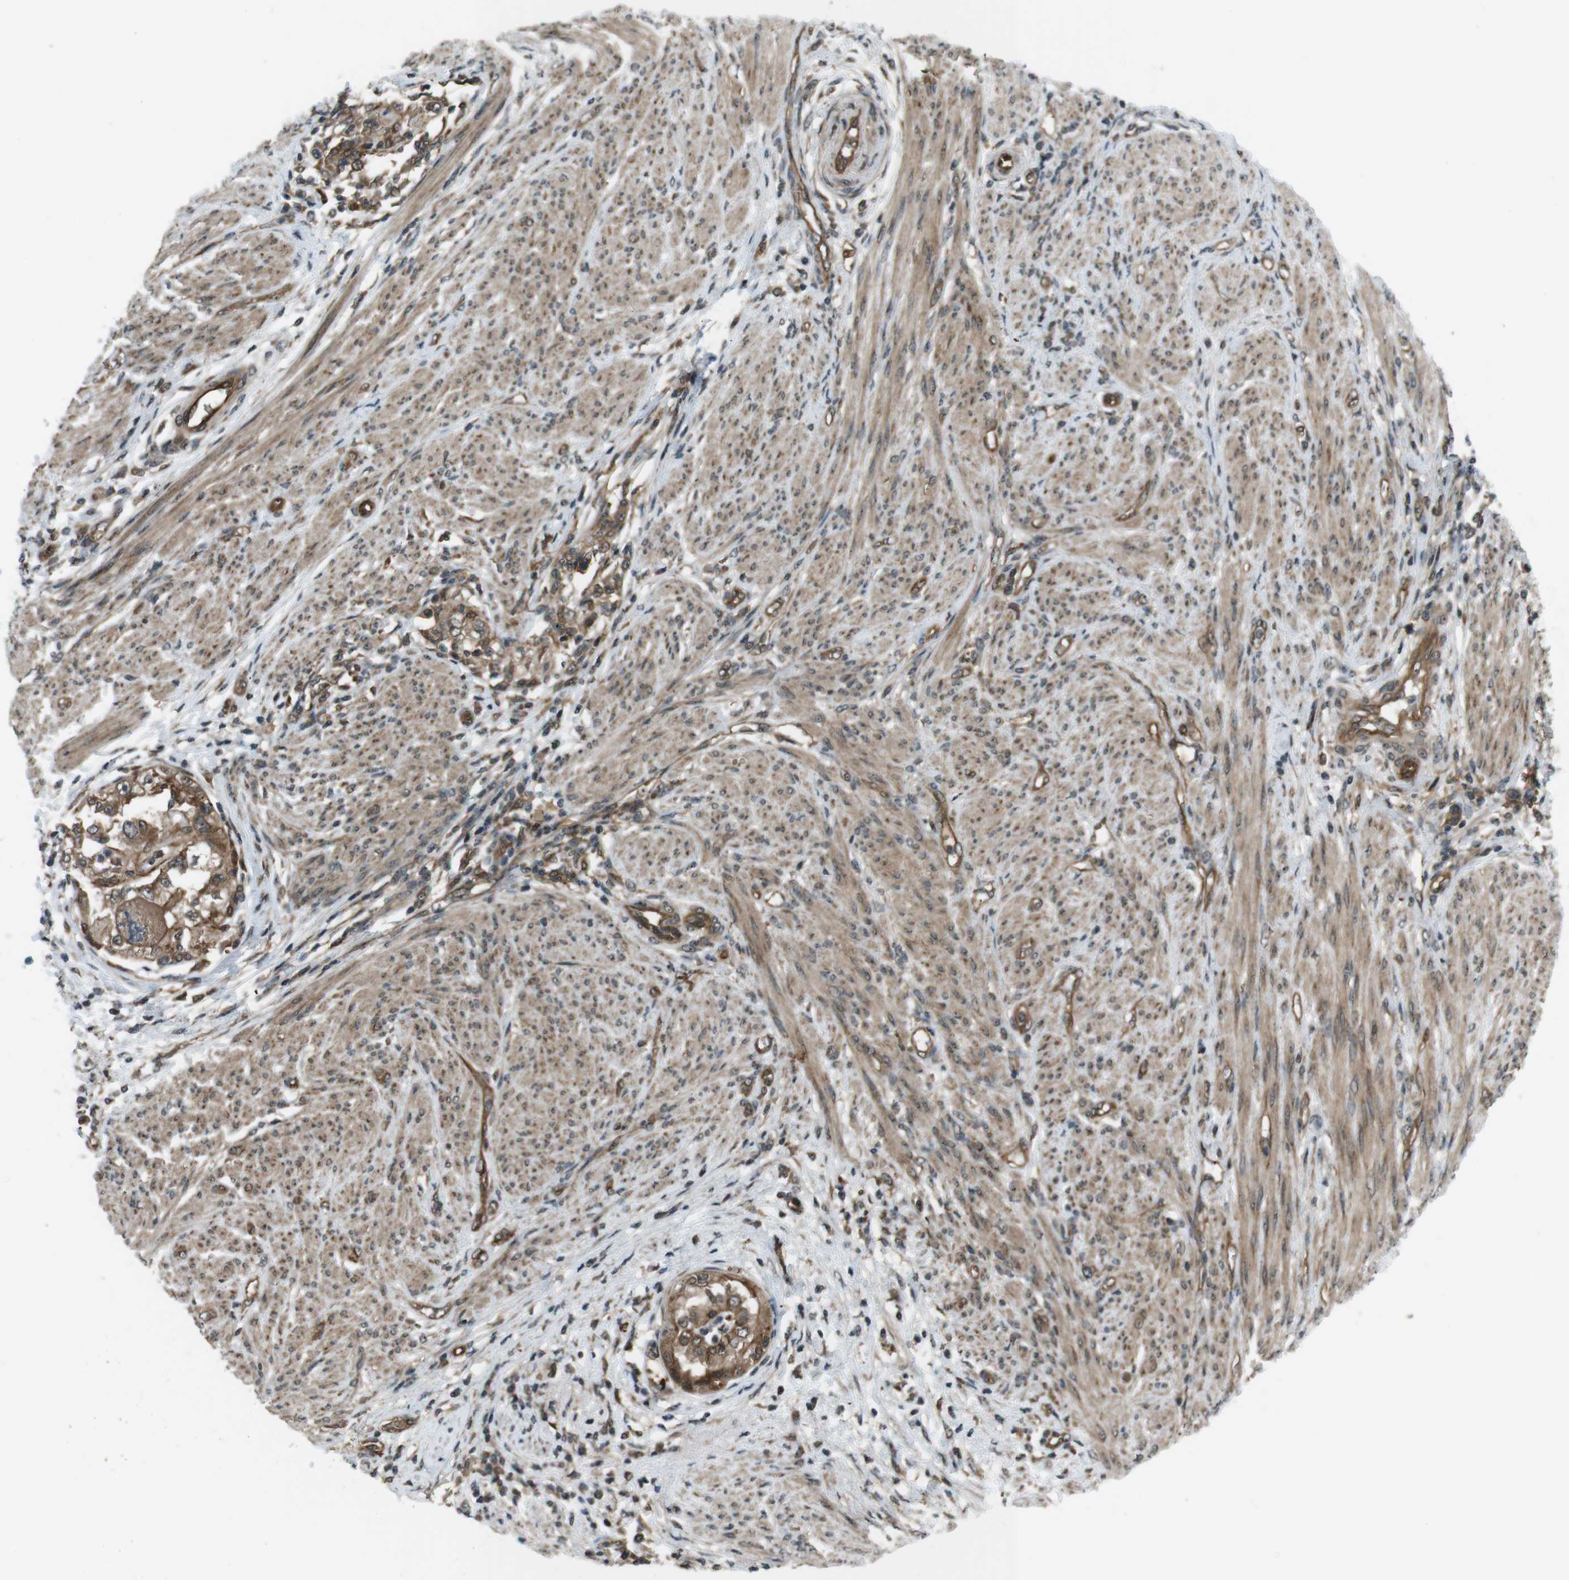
{"staining": {"intensity": "moderate", "quantity": ">75%", "location": "cytoplasmic/membranous,nuclear"}, "tissue": "endometrial cancer", "cell_type": "Tumor cells", "image_type": "cancer", "snomed": [{"axis": "morphology", "description": "Adenocarcinoma, NOS"}, {"axis": "topography", "description": "Endometrium"}], "caption": "Immunohistochemical staining of human endometrial cancer (adenocarcinoma) reveals moderate cytoplasmic/membranous and nuclear protein positivity in about >75% of tumor cells.", "gene": "TIAM2", "patient": {"sex": "female", "age": 85}}